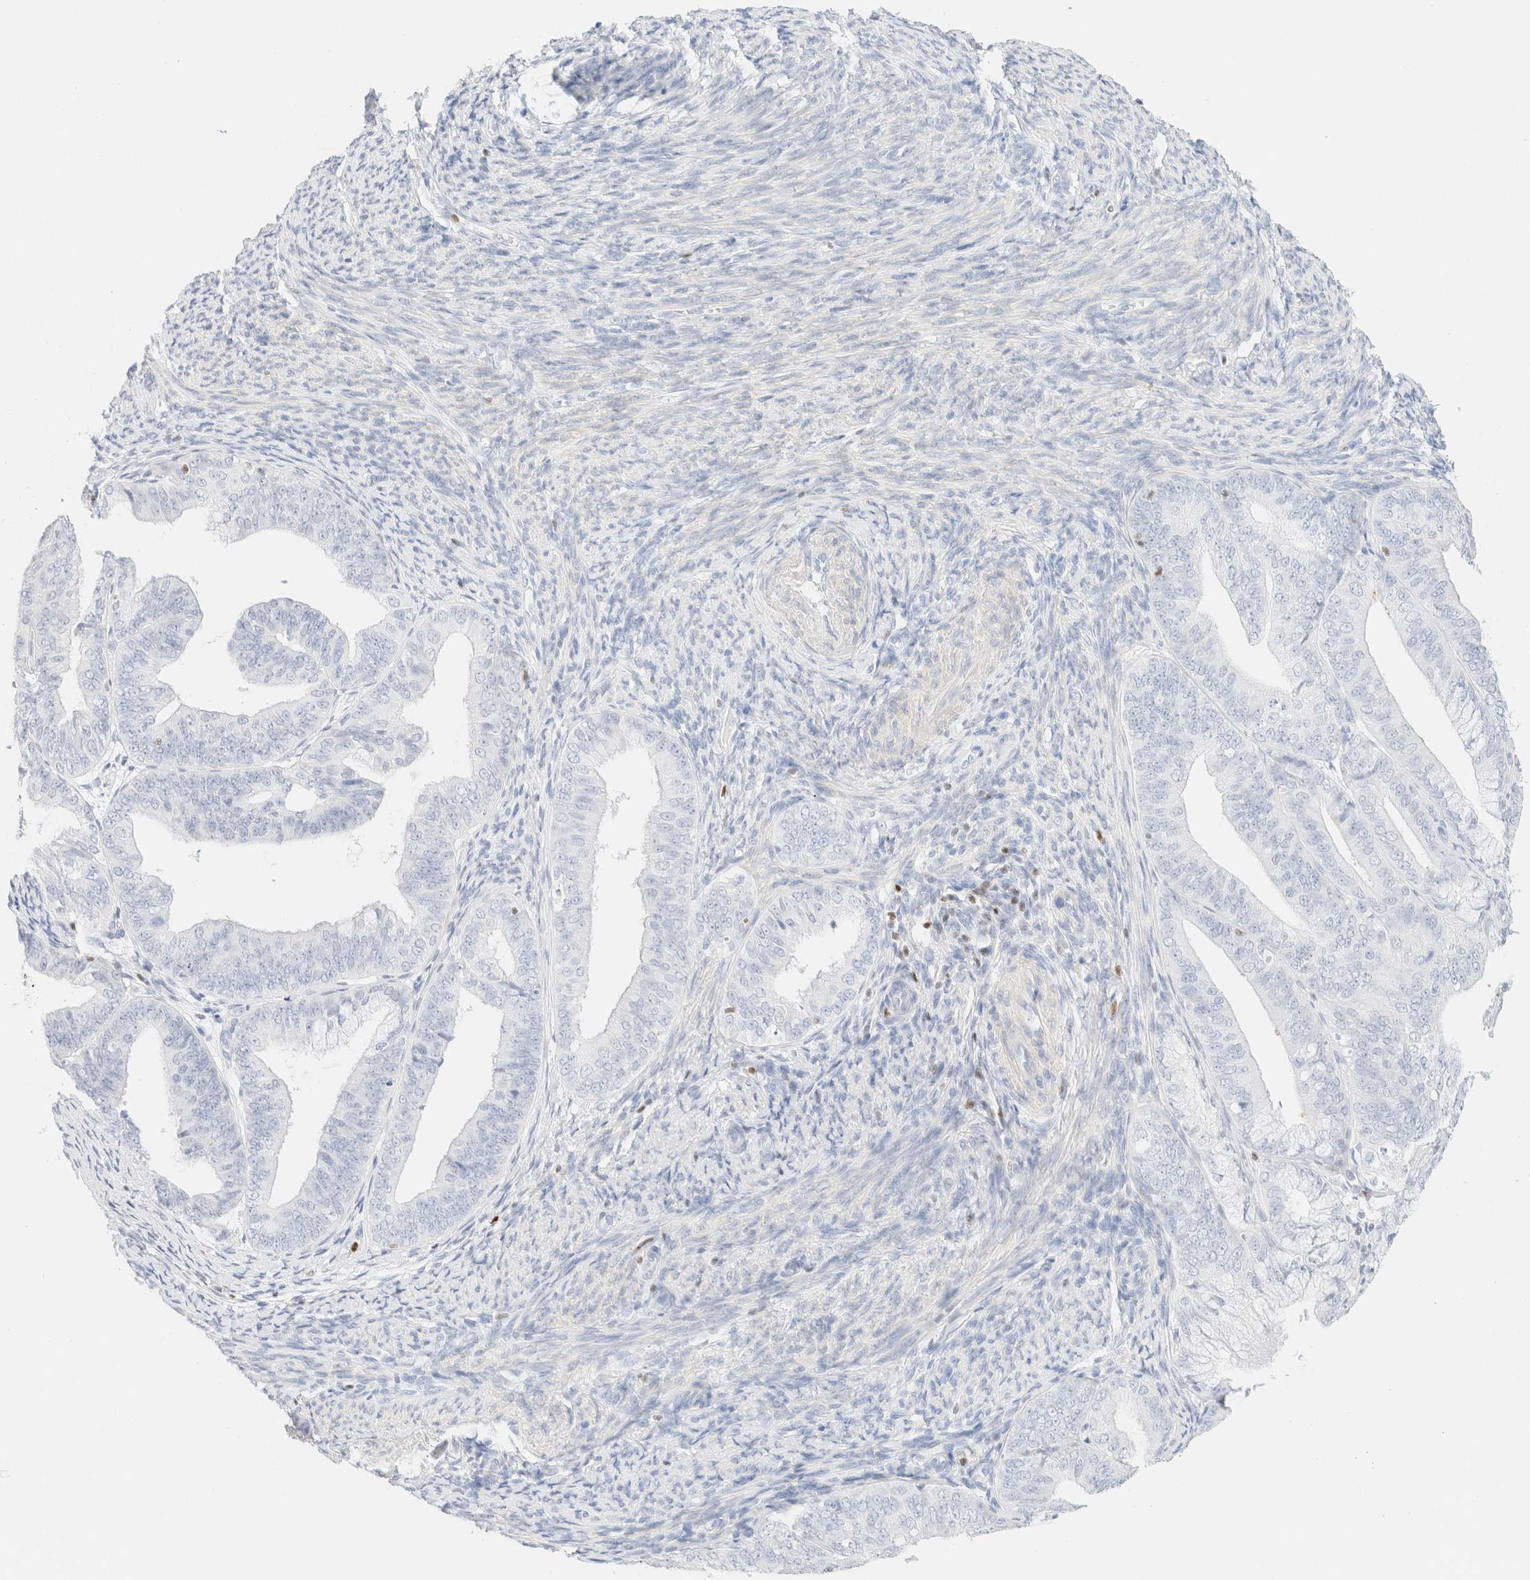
{"staining": {"intensity": "negative", "quantity": "none", "location": "none"}, "tissue": "endometrial cancer", "cell_type": "Tumor cells", "image_type": "cancer", "snomed": [{"axis": "morphology", "description": "Adenocarcinoma, NOS"}, {"axis": "topography", "description": "Endometrium"}], "caption": "Immunohistochemistry micrograph of human adenocarcinoma (endometrial) stained for a protein (brown), which displays no staining in tumor cells.", "gene": "IKZF3", "patient": {"sex": "female", "age": 63}}